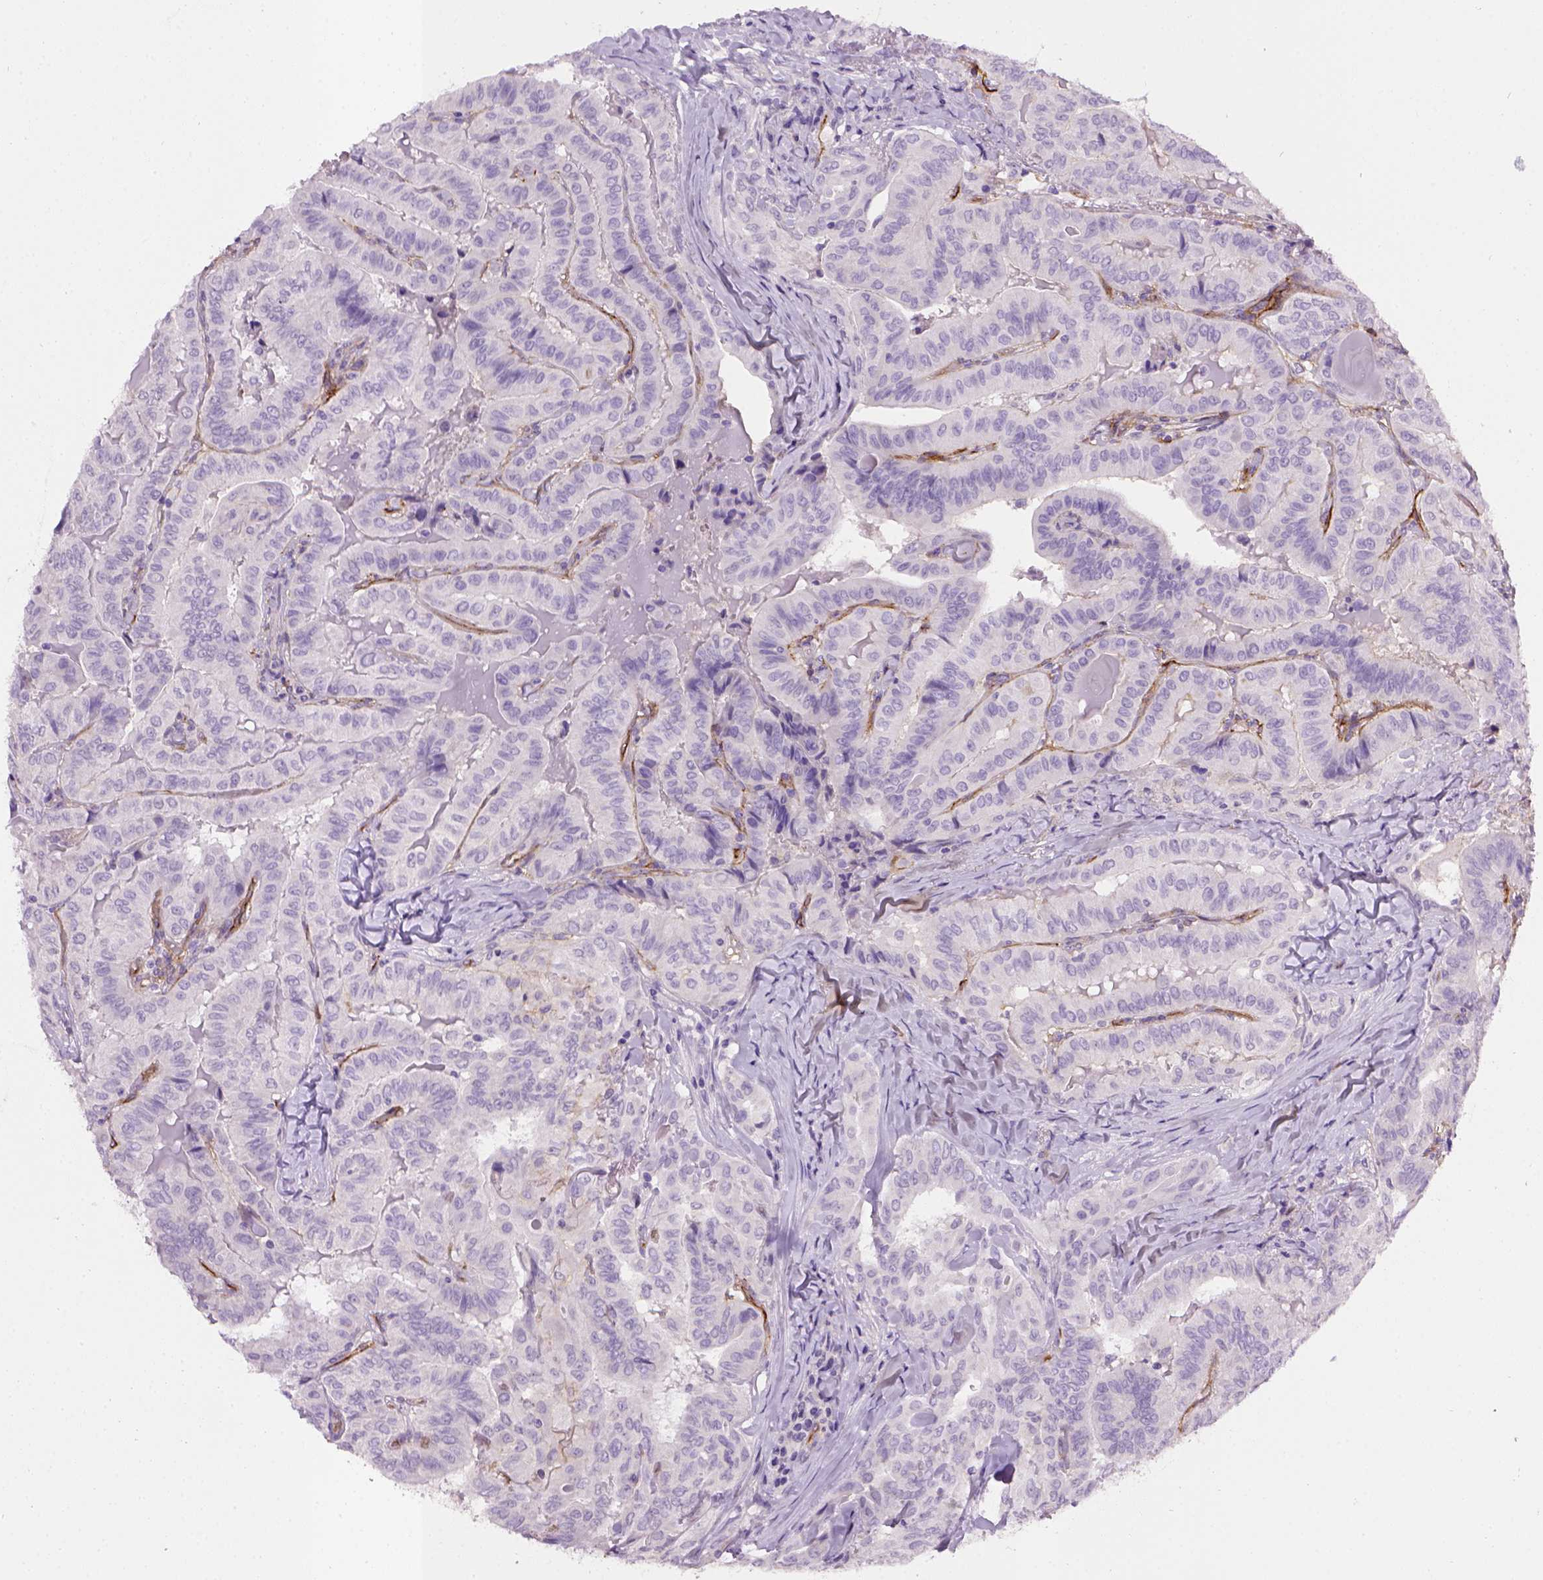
{"staining": {"intensity": "negative", "quantity": "none", "location": "none"}, "tissue": "thyroid cancer", "cell_type": "Tumor cells", "image_type": "cancer", "snomed": [{"axis": "morphology", "description": "Papillary adenocarcinoma, NOS"}, {"axis": "topography", "description": "Thyroid gland"}], "caption": "An image of thyroid cancer stained for a protein displays no brown staining in tumor cells.", "gene": "ENG", "patient": {"sex": "female", "age": 68}}